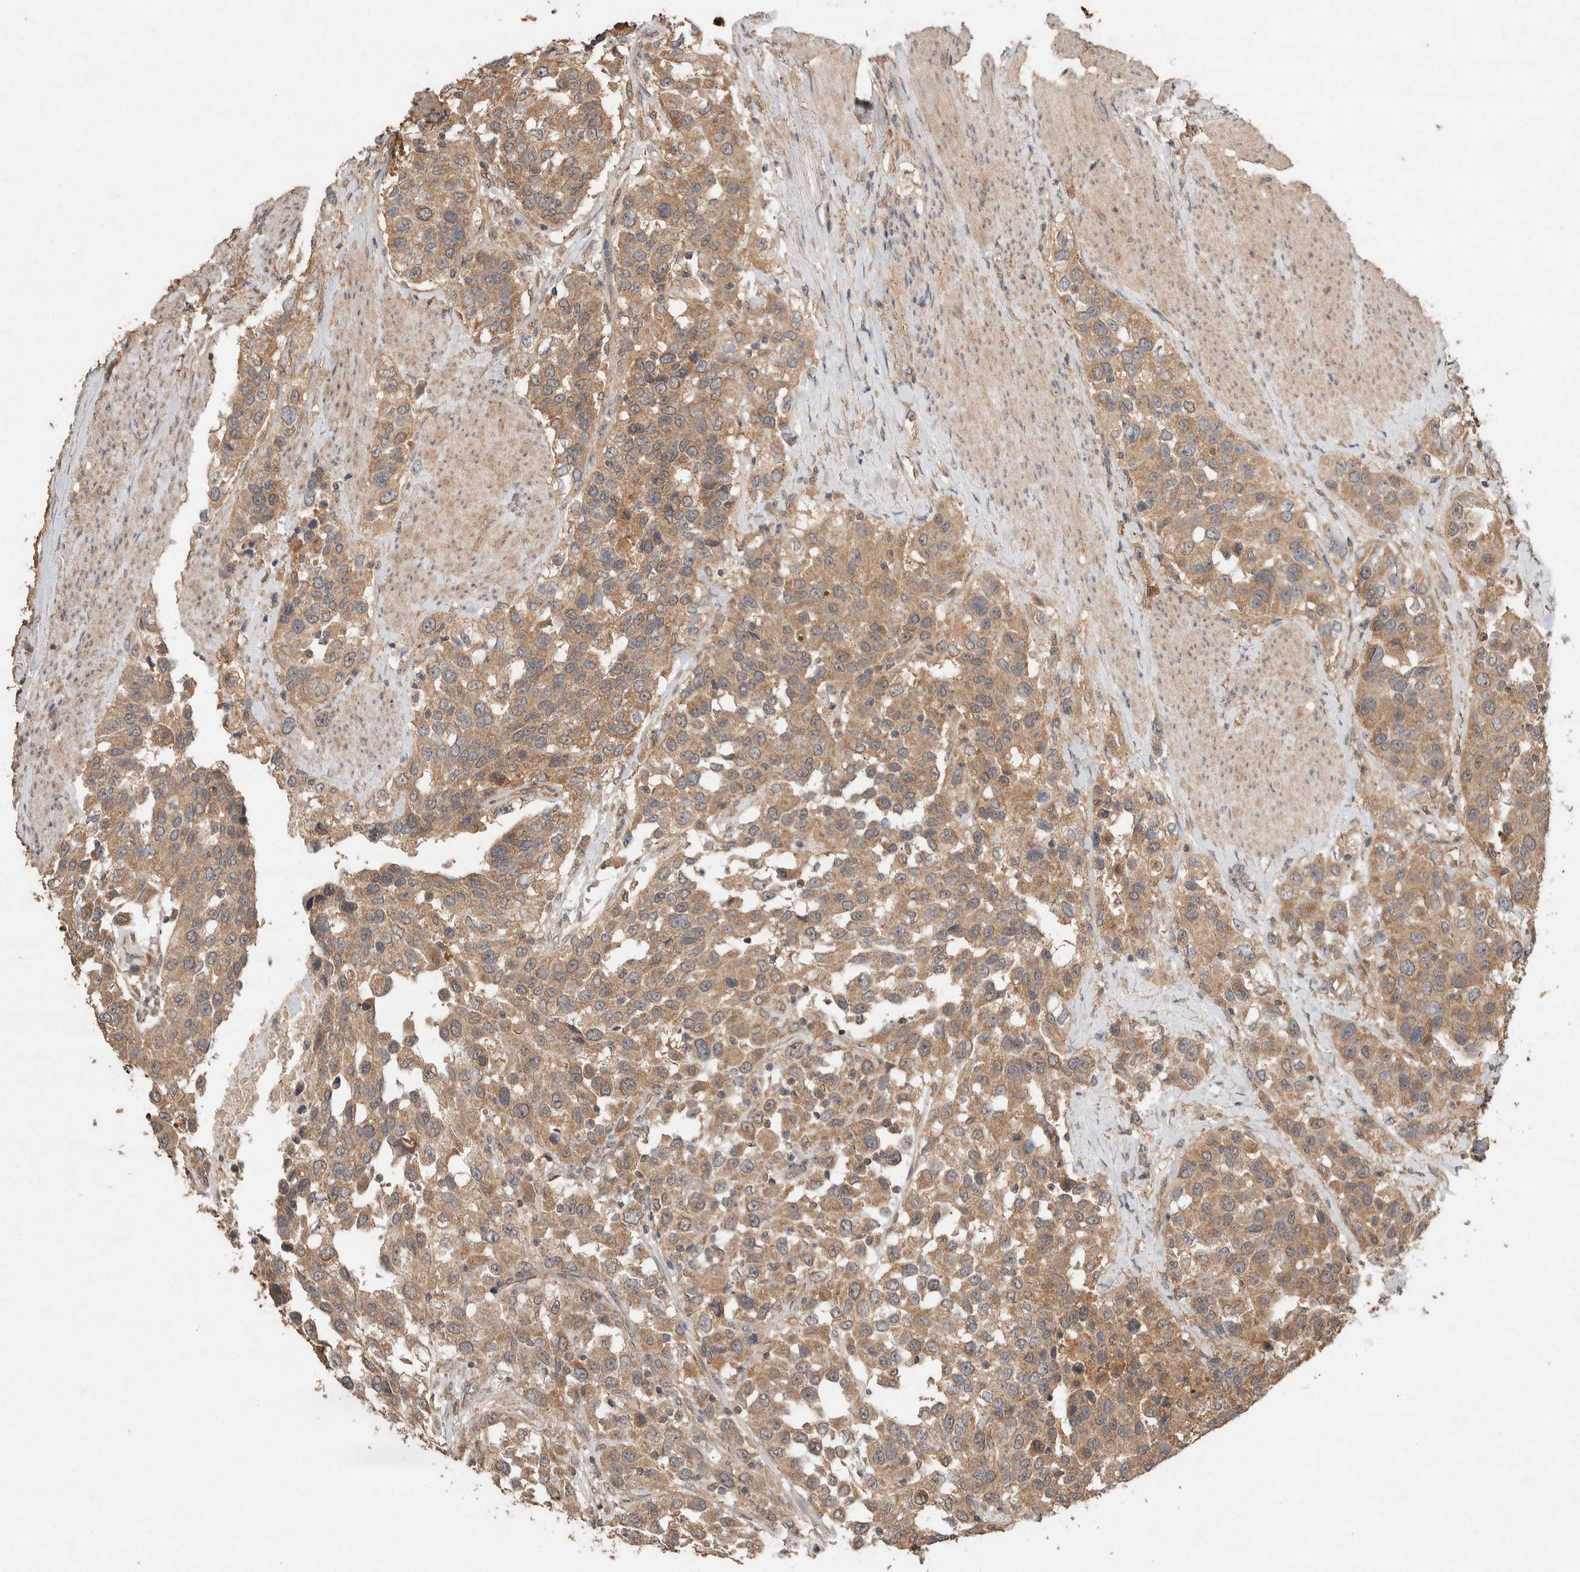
{"staining": {"intensity": "moderate", "quantity": ">75%", "location": "cytoplasmic/membranous"}, "tissue": "urothelial cancer", "cell_type": "Tumor cells", "image_type": "cancer", "snomed": [{"axis": "morphology", "description": "Urothelial carcinoma, High grade"}, {"axis": "topography", "description": "Urinary bladder"}], "caption": "Brown immunohistochemical staining in human urothelial carcinoma (high-grade) demonstrates moderate cytoplasmic/membranous staining in approximately >75% of tumor cells.", "gene": "KCNJ5", "patient": {"sex": "female", "age": 80}}